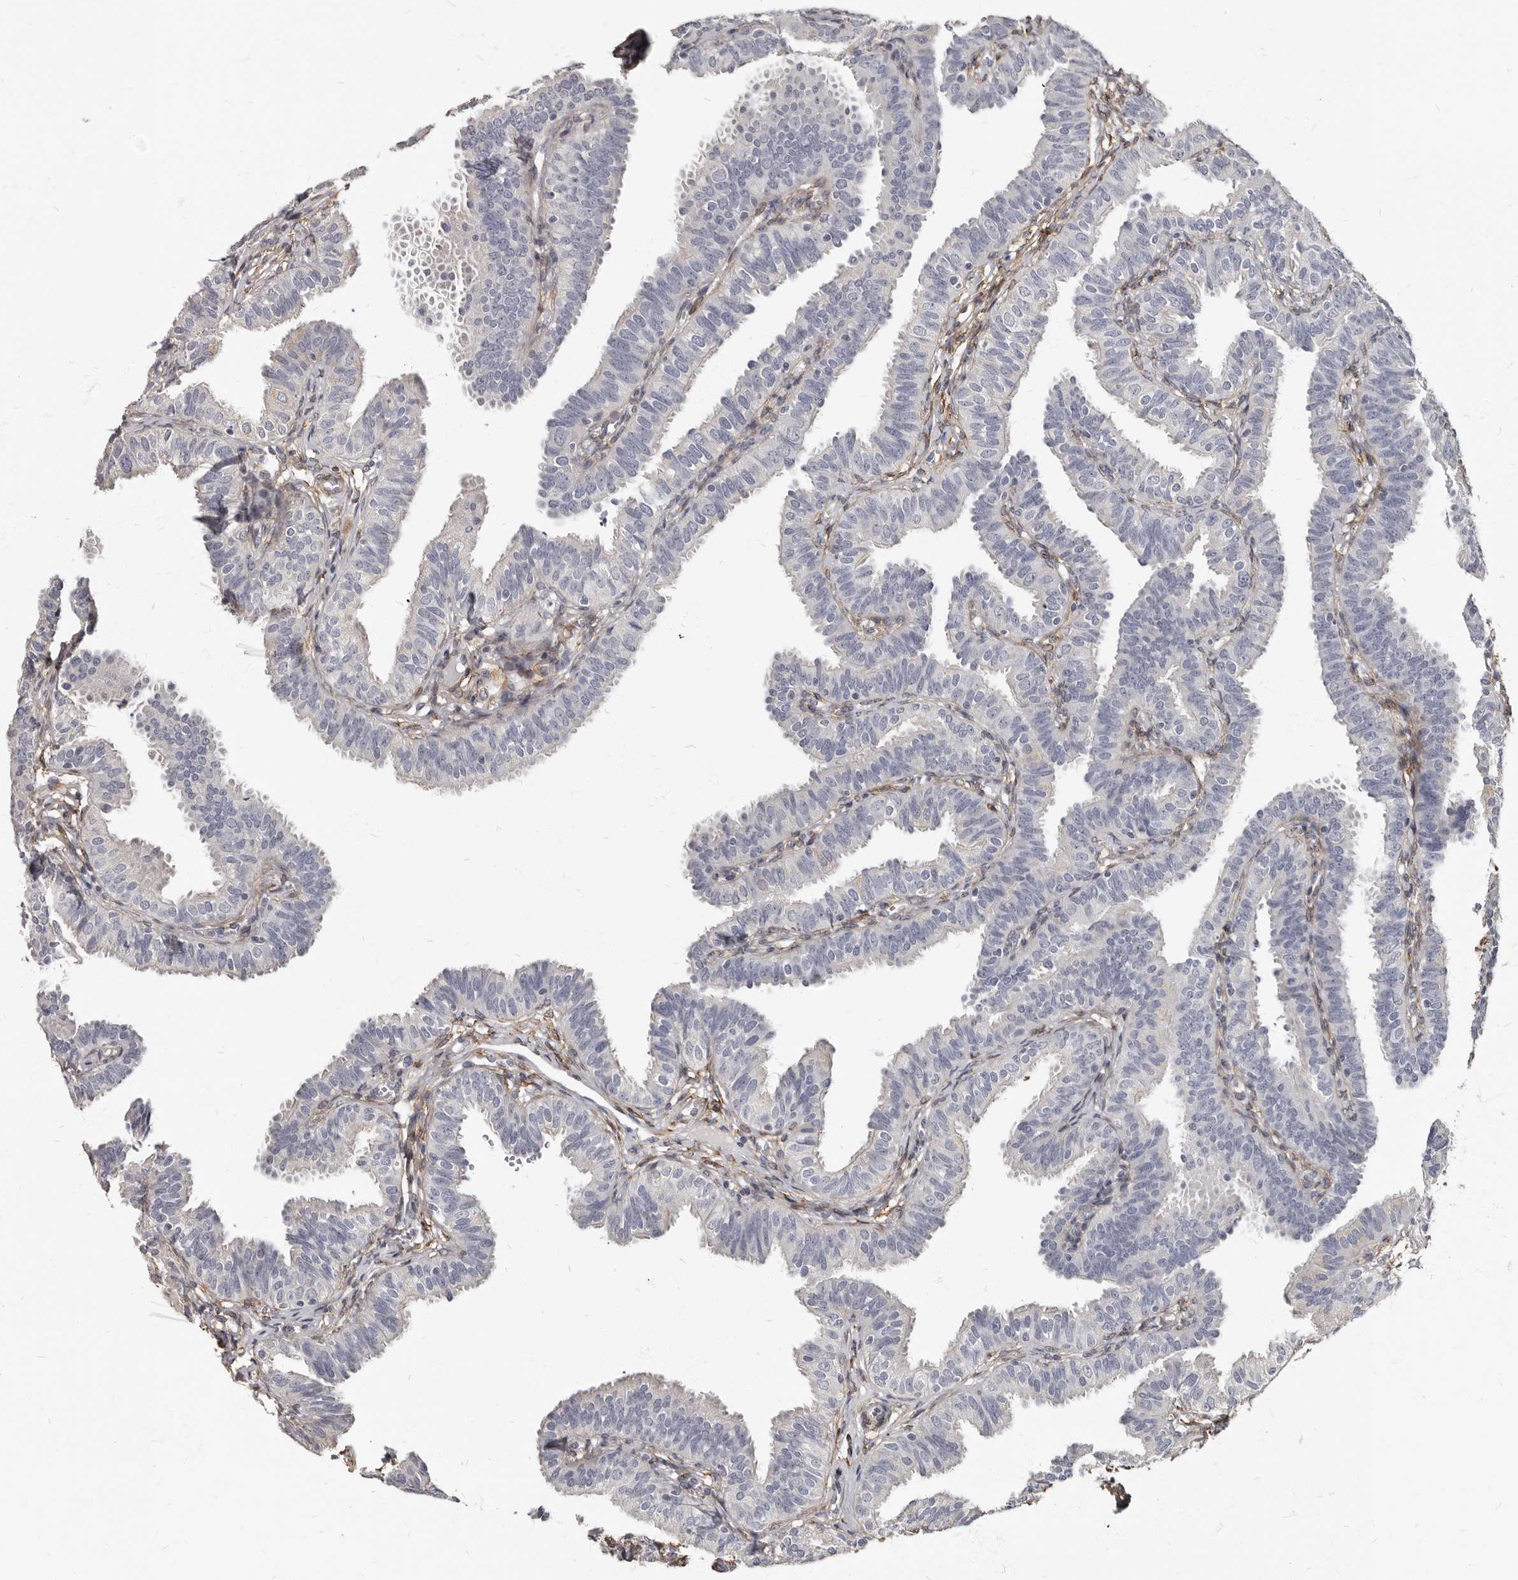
{"staining": {"intensity": "negative", "quantity": "none", "location": "none"}, "tissue": "fallopian tube", "cell_type": "Glandular cells", "image_type": "normal", "snomed": [{"axis": "morphology", "description": "Normal tissue, NOS"}, {"axis": "topography", "description": "Fallopian tube"}], "caption": "An immunohistochemistry (IHC) image of benign fallopian tube is shown. There is no staining in glandular cells of fallopian tube. (IHC, brightfield microscopy, high magnification).", "gene": "MRGPRF", "patient": {"sex": "female", "age": 35}}